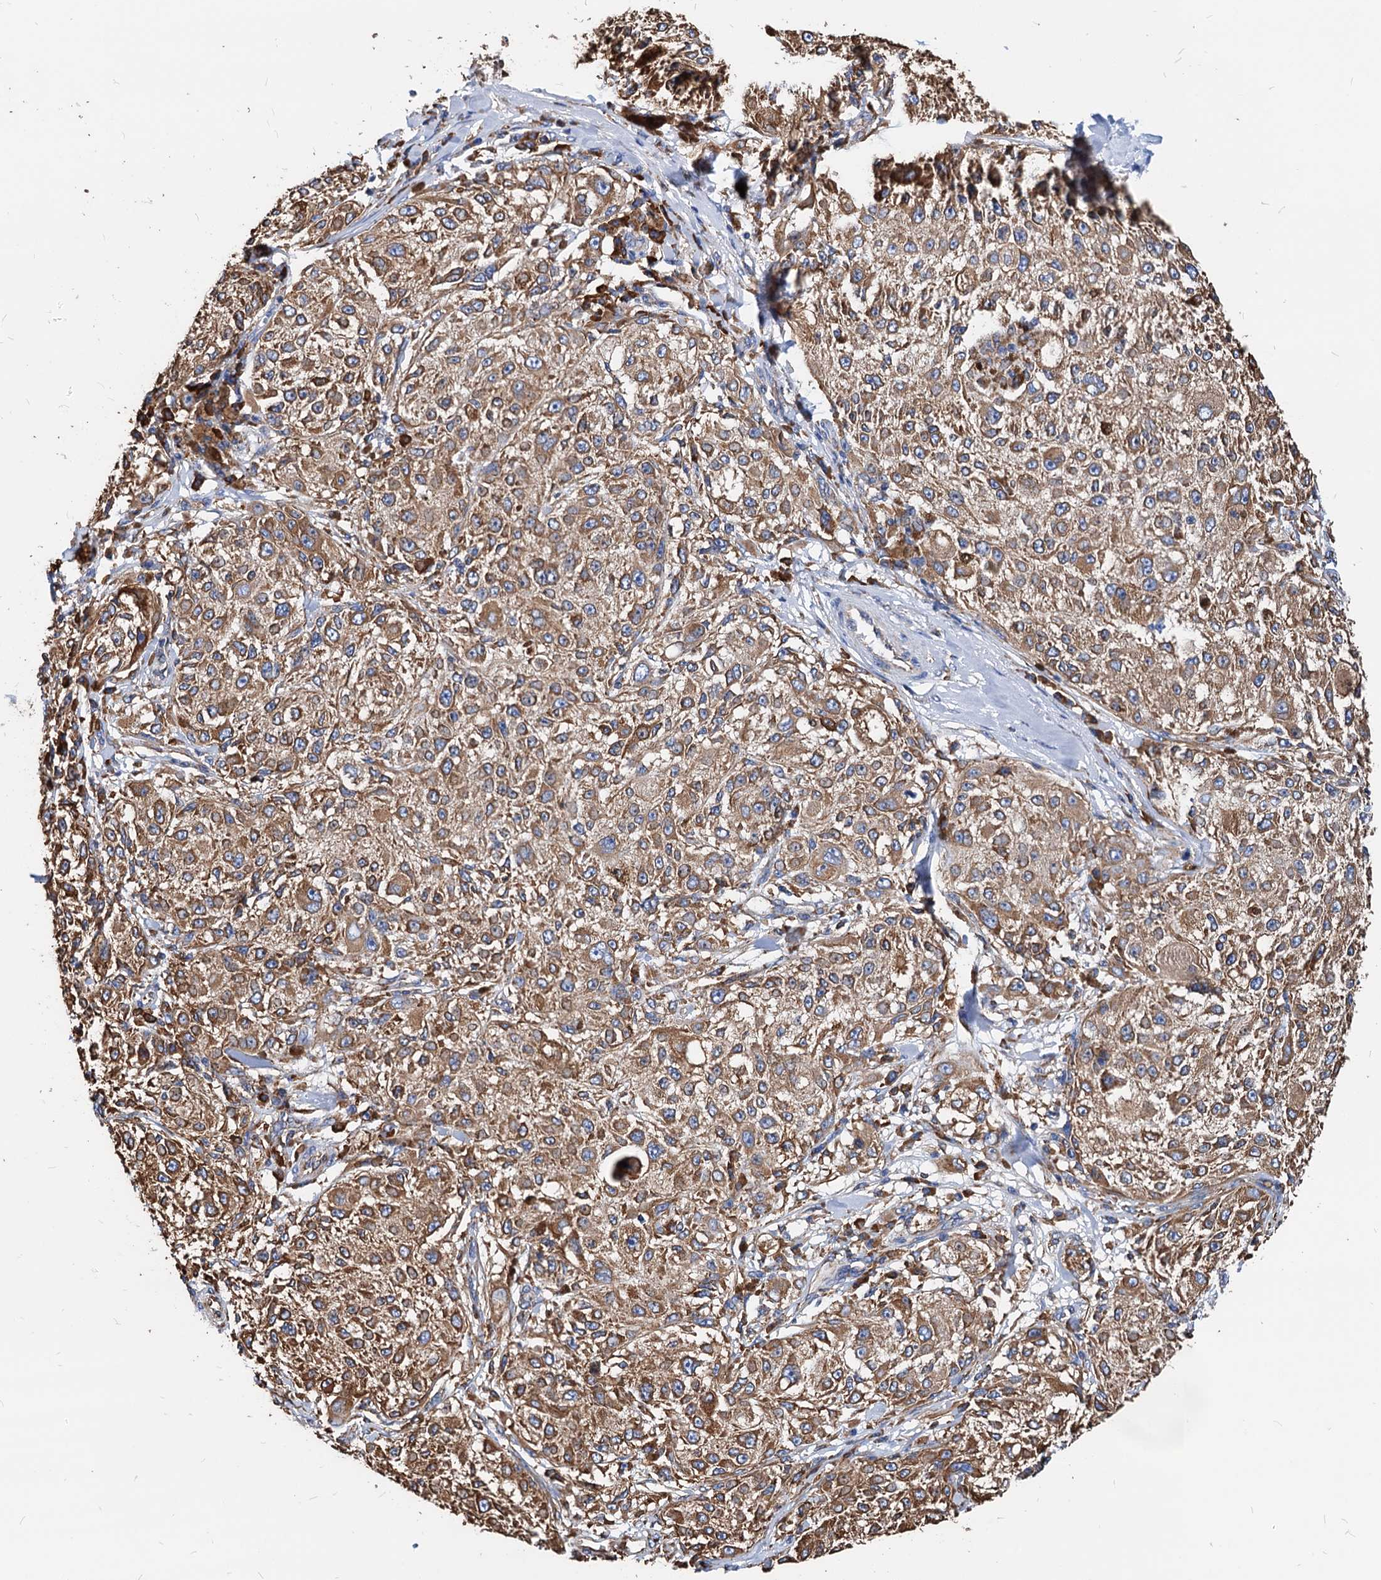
{"staining": {"intensity": "moderate", "quantity": ">75%", "location": "cytoplasmic/membranous"}, "tissue": "melanoma", "cell_type": "Tumor cells", "image_type": "cancer", "snomed": [{"axis": "morphology", "description": "Necrosis, NOS"}, {"axis": "morphology", "description": "Malignant melanoma, NOS"}, {"axis": "topography", "description": "Skin"}], "caption": "IHC (DAB) staining of malignant melanoma displays moderate cytoplasmic/membranous protein staining in approximately >75% of tumor cells.", "gene": "HSPA5", "patient": {"sex": "female", "age": 87}}